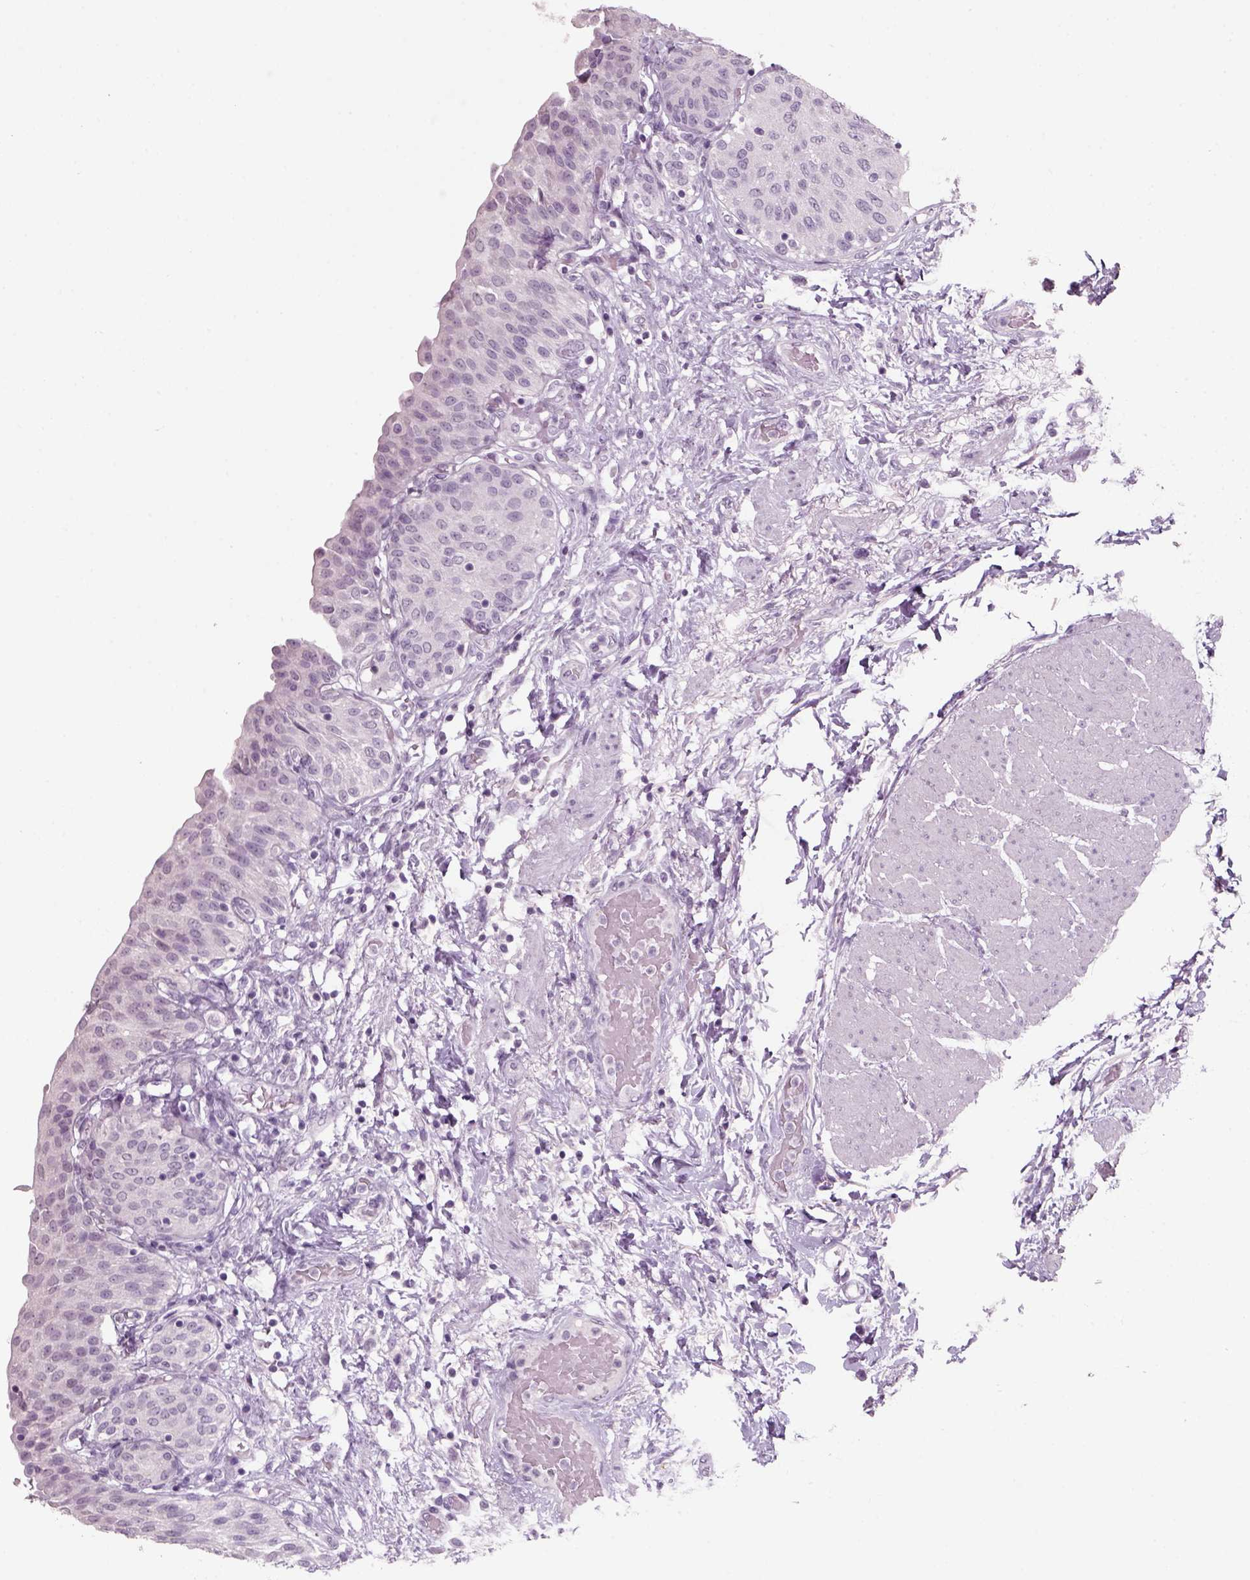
{"staining": {"intensity": "negative", "quantity": "none", "location": "none"}, "tissue": "urinary bladder", "cell_type": "Urothelial cells", "image_type": "normal", "snomed": [{"axis": "morphology", "description": "Normal tissue, NOS"}, {"axis": "morphology", "description": "Metaplasia, NOS"}, {"axis": "topography", "description": "Urinary bladder"}], "caption": "The IHC micrograph has no significant positivity in urothelial cells of urinary bladder.", "gene": "SLC6A2", "patient": {"sex": "male", "age": 68}}